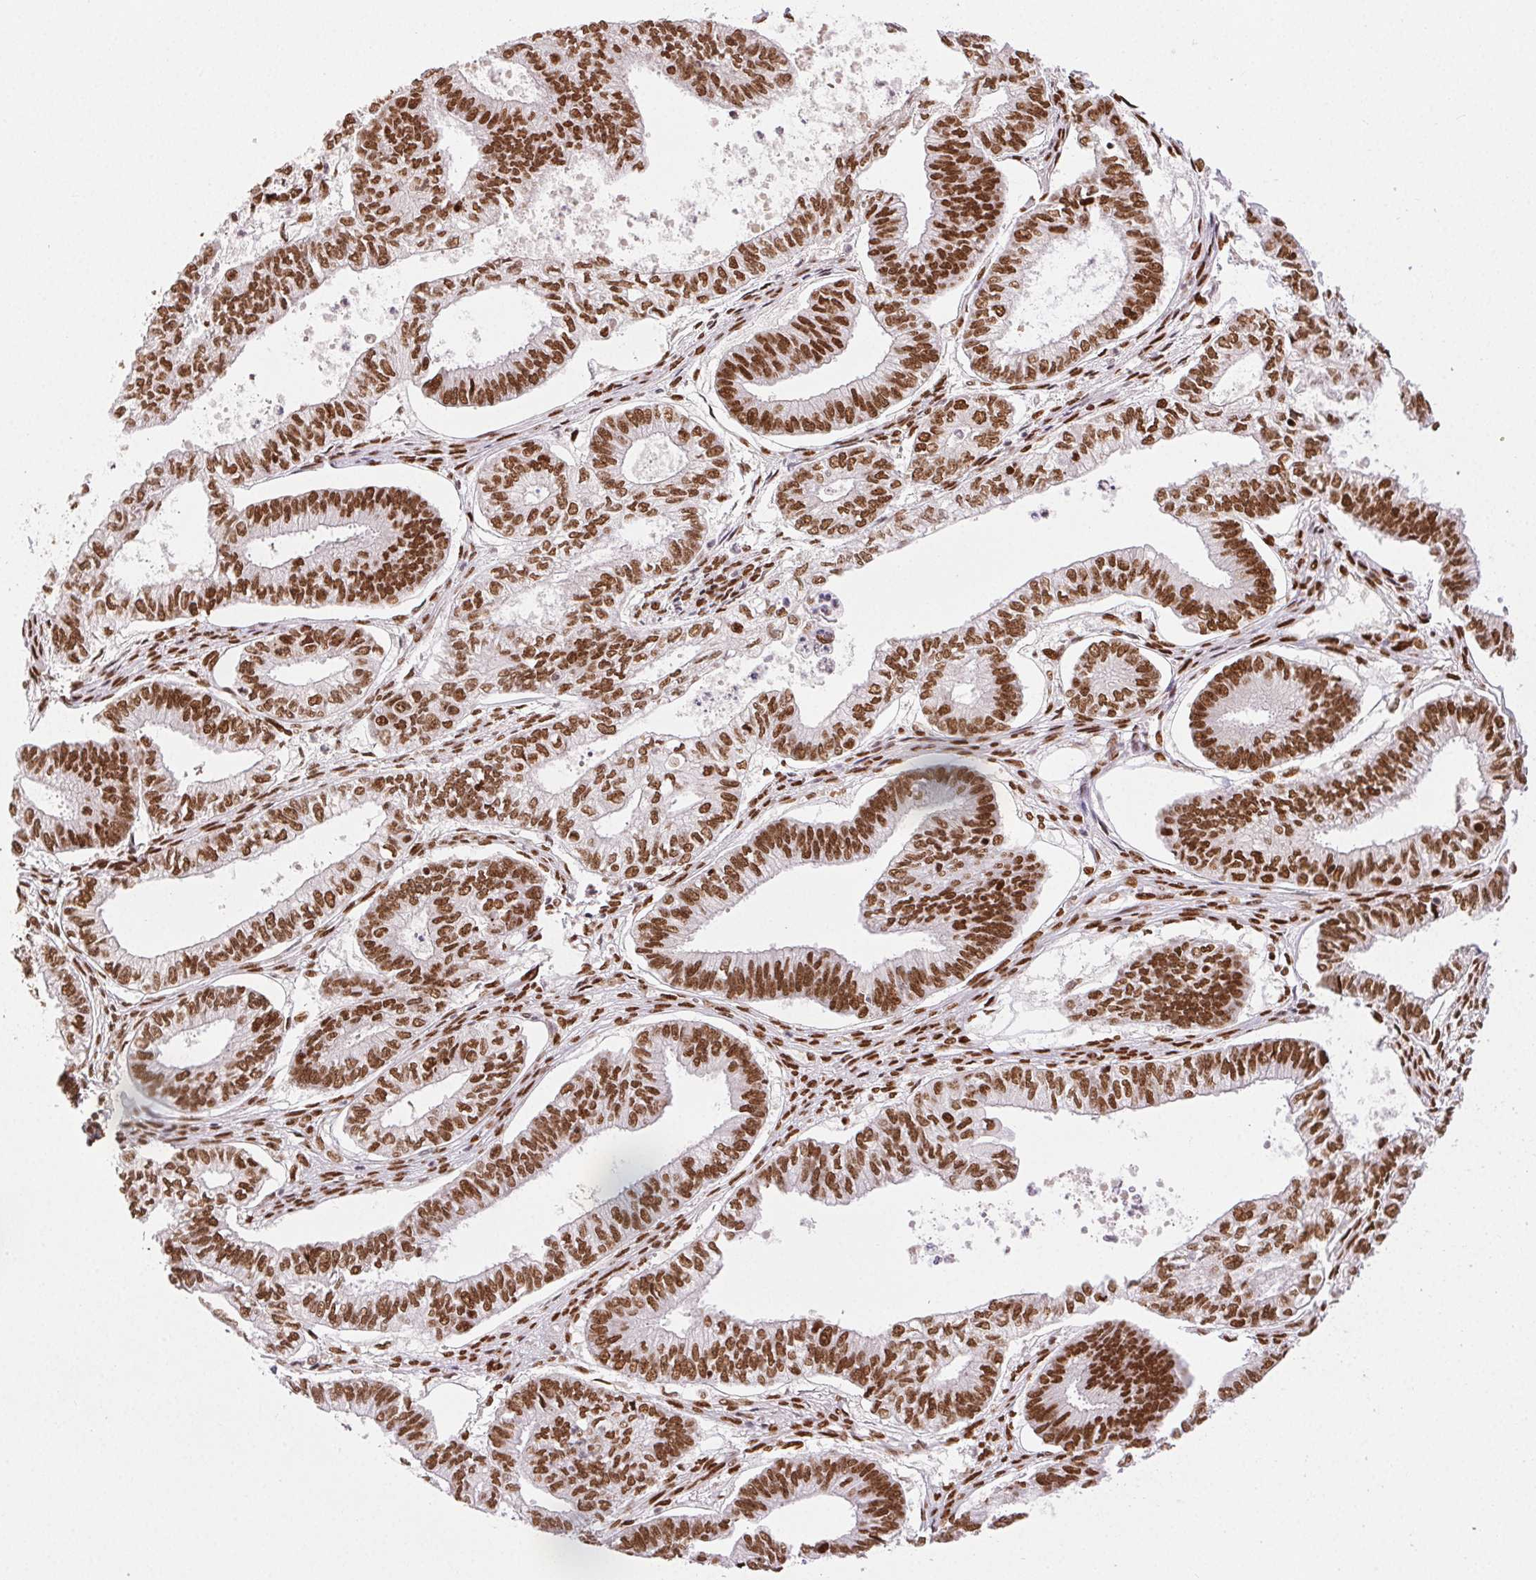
{"staining": {"intensity": "moderate", "quantity": ">75%", "location": "nuclear"}, "tissue": "ovarian cancer", "cell_type": "Tumor cells", "image_type": "cancer", "snomed": [{"axis": "morphology", "description": "Carcinoma, endometroid"}, {"axis": "topography", "description": "Ovary"}], "caption": "A high-resolution photomicrograph shows immunohistochemistry (IHC) staining of endometroid carcinoma (ovarian), which demonstrates moderate nuclear expression in about >75% of tumor cells.", "gene": "ZNF80", "patient": {"sex": "female", "age": 64}}